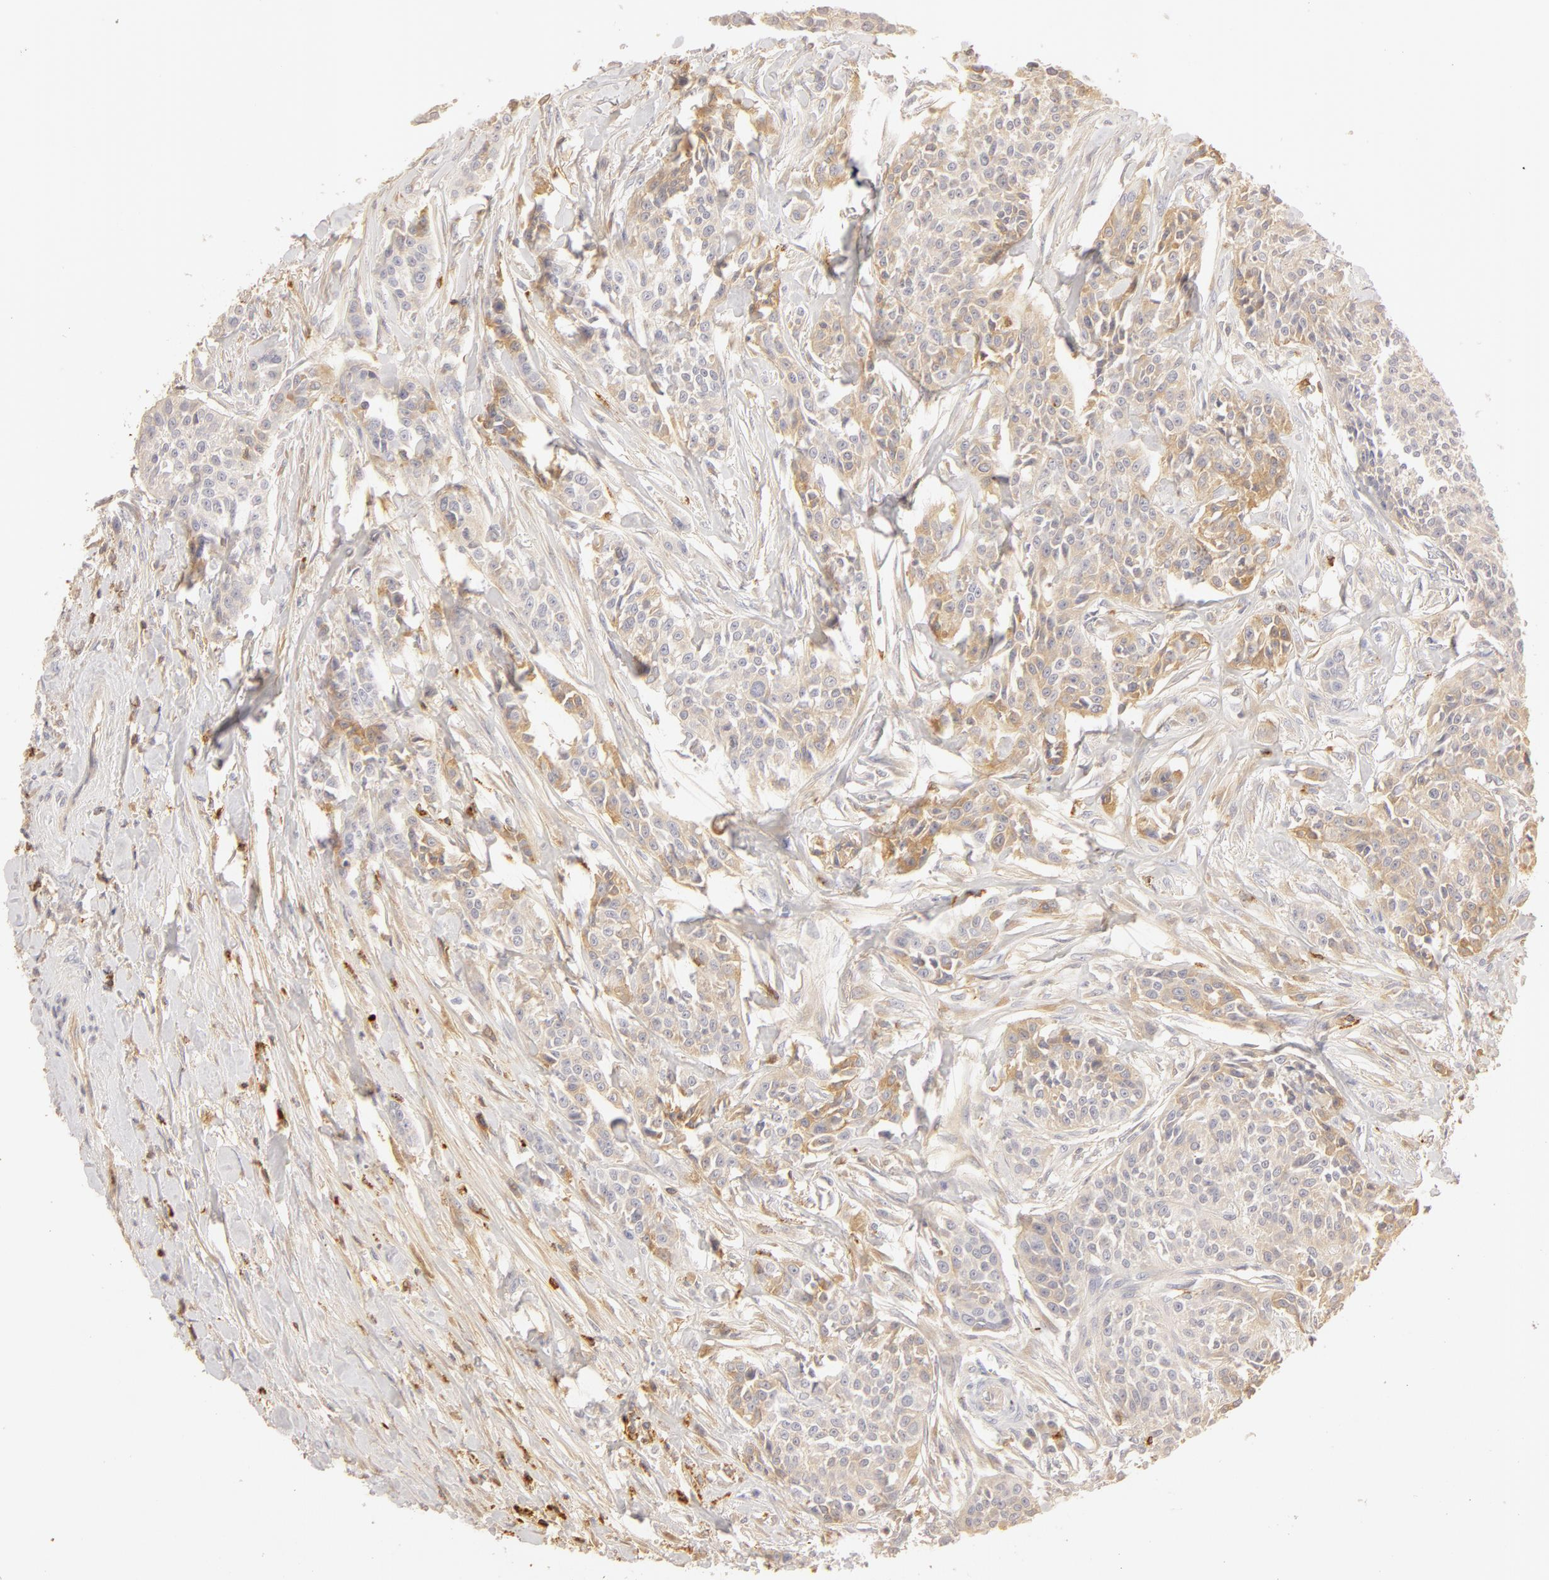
{"staining": {"intensity": "weak", "quantity": "25%-75%", "location": "cytoplasmic/membranous"}, "tissue": "urothelial cancer", "cell_type": "Tumor cells", "image_type": "cancer", "snomed": [{"axis": "morphology", "description": "Urothelial carcinoma, High grade"}, {"axis": "topography", "description": "Urinary bladder"}], "caption": "Immunohistochemical staining of urothelial carcinoma (high-grade) reveals low levels of weak cytoplasmic/membranous expression in approximately 25%-75% of tumor cells.", "gene": "C1R", "patient": {"sex": "male", "age": 56}}